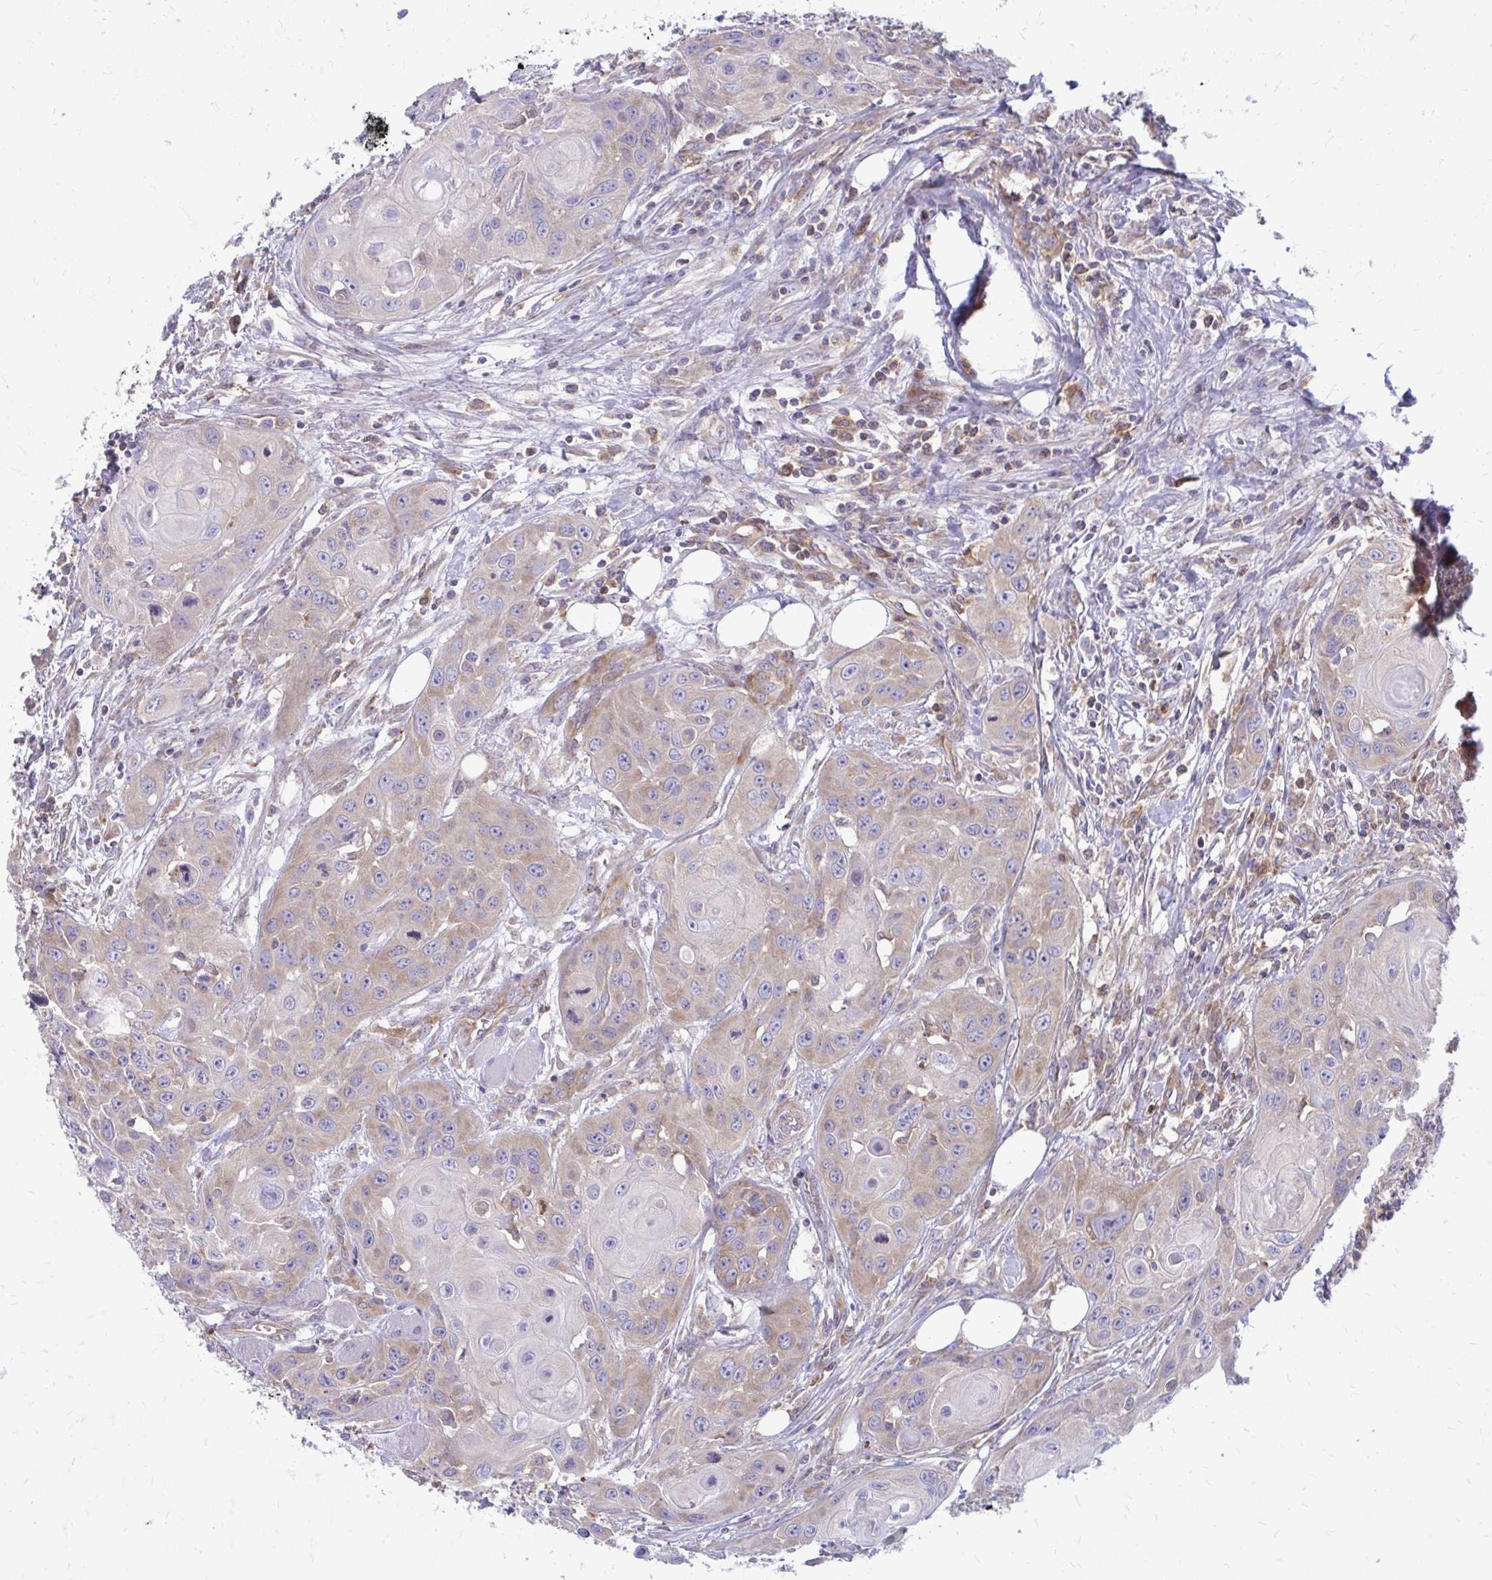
{"staining": {"intensity": "weak", "quantity": "25%-75%", "location": "cytoplasmic/membranous"}, "tissue": "head and neck cancer", "cell_type": "Tumor cells", "image_type": "cancer", "snomed": [{"axis": "morphology", "description": "Squamous cell carcinoma, NOS"}, {"axis": "topography", "description": "Oral tissue"}, {"axis": "topography", "description": "Head-Neck"}], "caption": "Tumor cells show low levels of weak cytoplasmic/membranous staining in approximately 25%-75% of cells in human head and neck squamous cell carcinoma.", "gene": "ASAP1", "patient": {"sex": "male", "age": 58}}